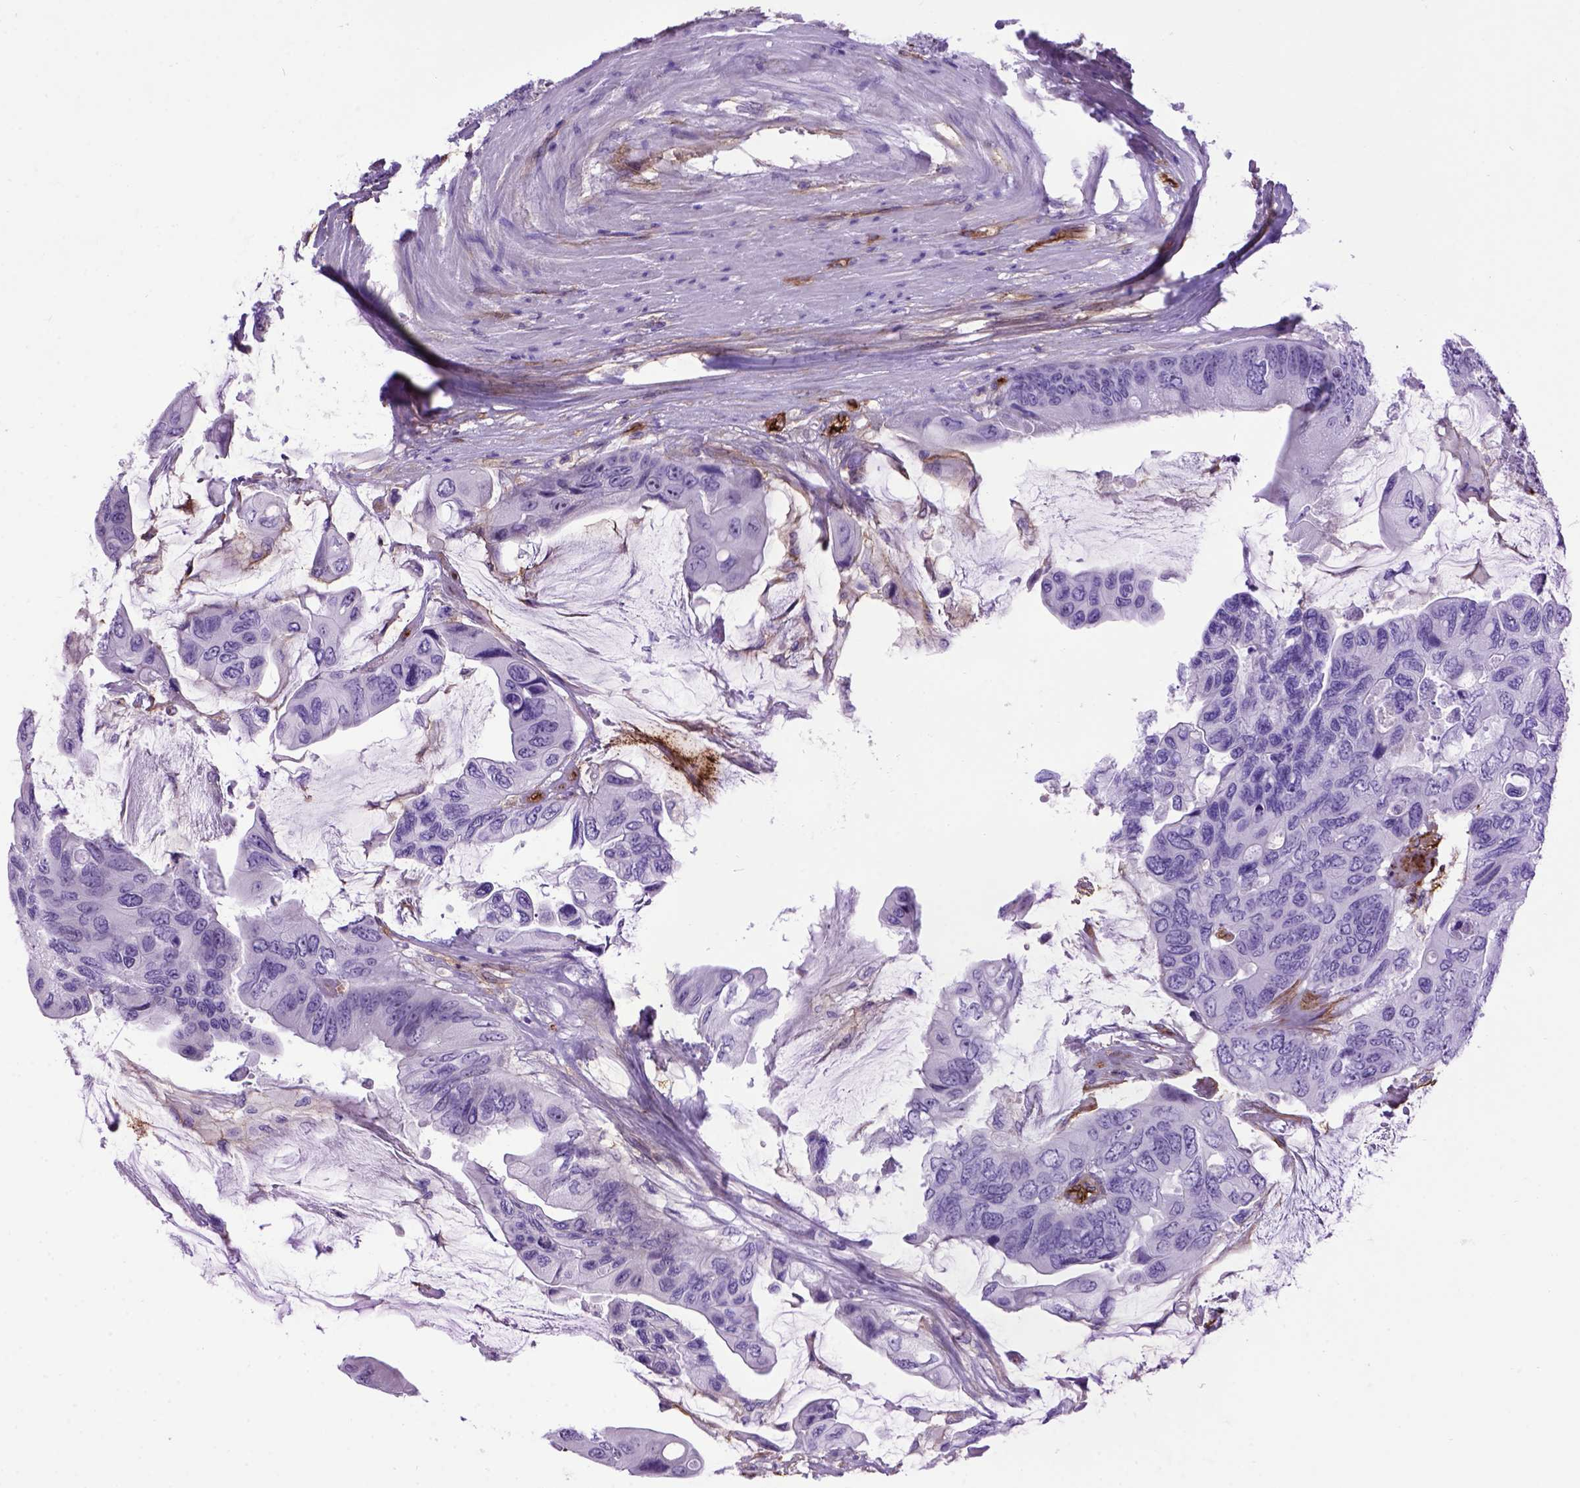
{"staining": {"intensity": "negative", "quantity": "none", "location": "none"}, "tissue": "colorectal cancer", "cell_type": "Tumor cells", "image_type": "cancer", "snomed": [{"axis": "morphology", "description": "Adenocarcinoma, NOS"}, {"axis": "topography", "description": "Rectum"}], "caption": "IHC micrograph of neoplastic tissue: colorectal adenocarcinoma stained with DAB displays no significant protein staining in tumor cells. (DAB immunohistochemistry (IHC) visualized using brightfield microscopy, high magnification).", "gene": "ENG", "patient": {"sex": "male", "age": 63}}